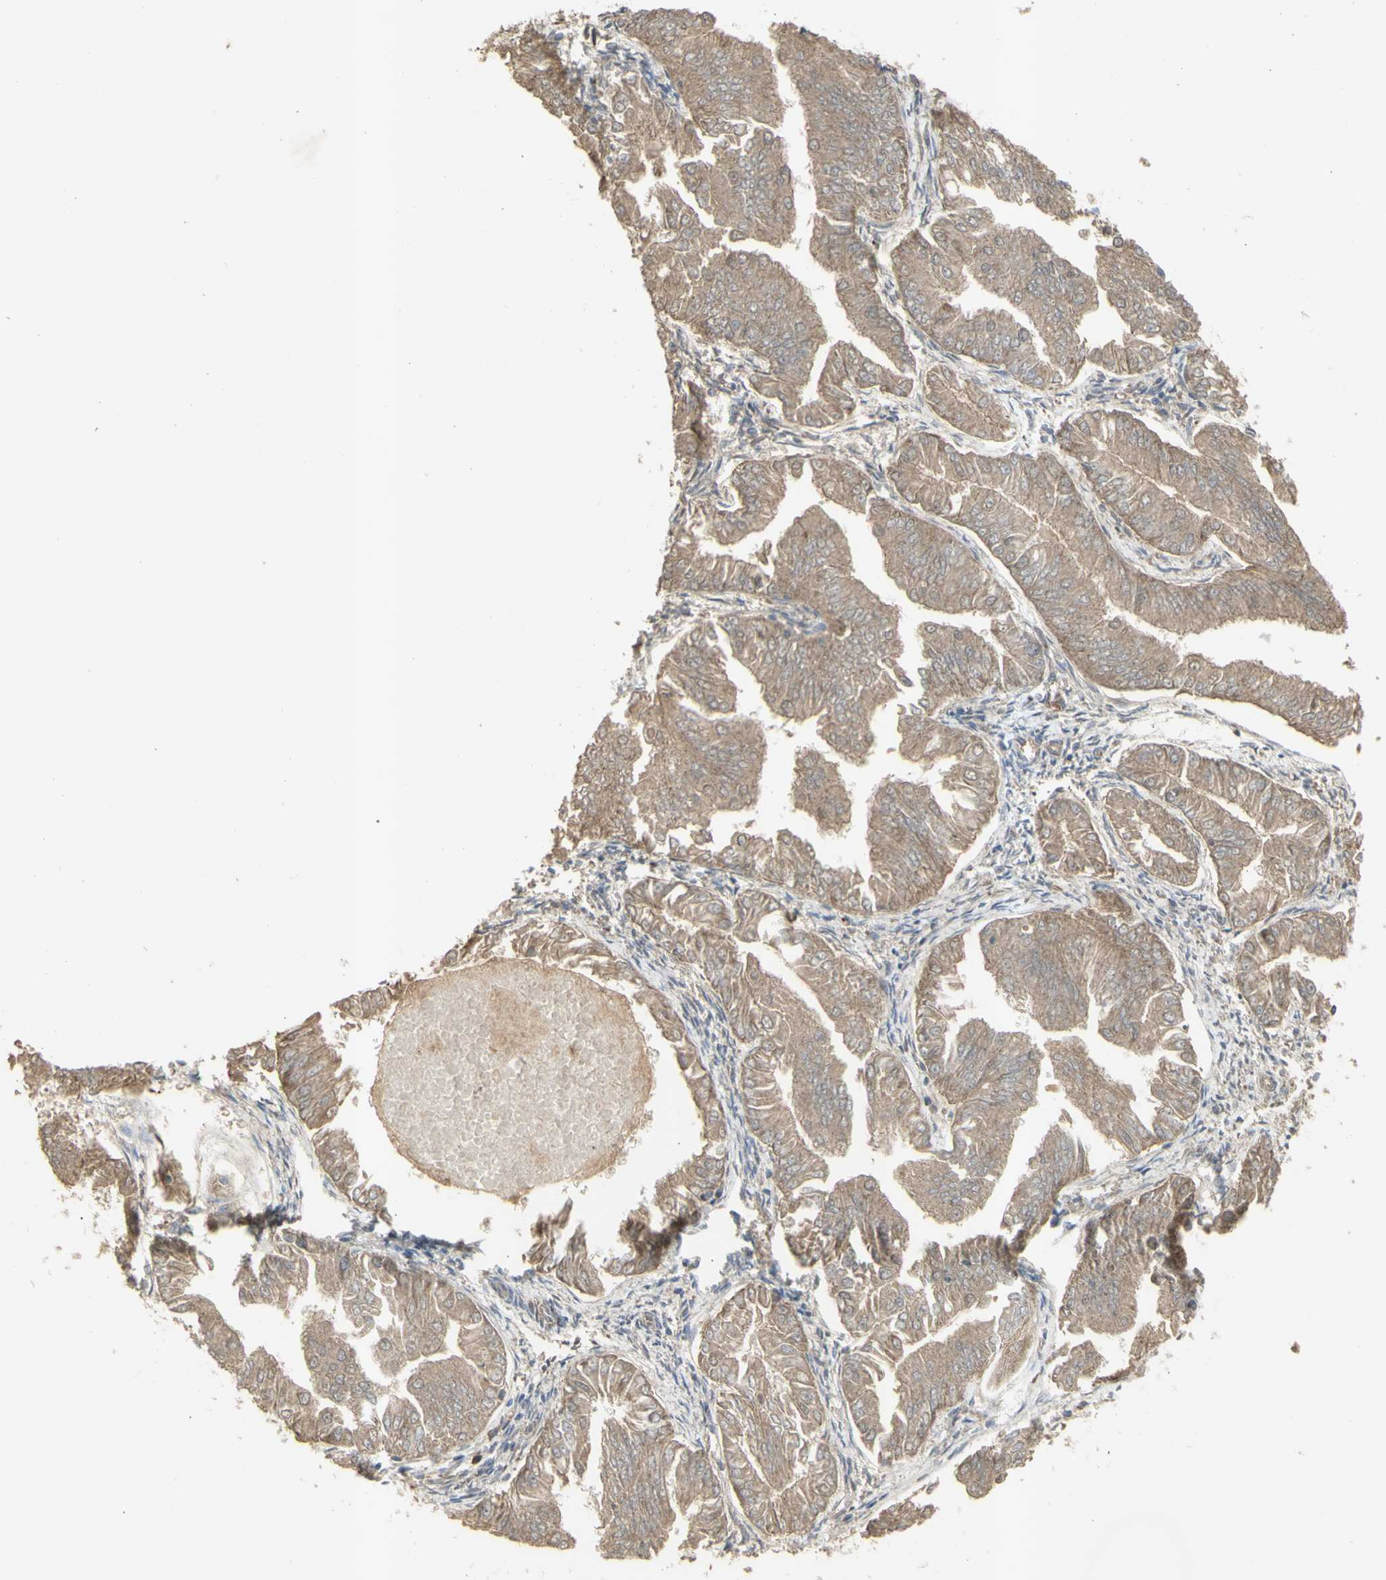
{"staining": {"intensity": "moderate", "quantity": ">75%", "location": "cytoplasmic/membranous"}, "tissue": "endometrial cancer", "cell_type": "Tumor cells", "image_type": "cancer", "snomed": [{"axis": "morphology", "description": "Adenocarcinoma, NOS"}, {"axis": "topography", "description": "Endometrium"}], "caption": "Protein staining of endometrial cancer tissue shows moderate cytoplasmic/membranous positivity in approximately >75% of tumor cells.", "gene": "ALOX12", "patient": {"sex": "female", "age": 53}}